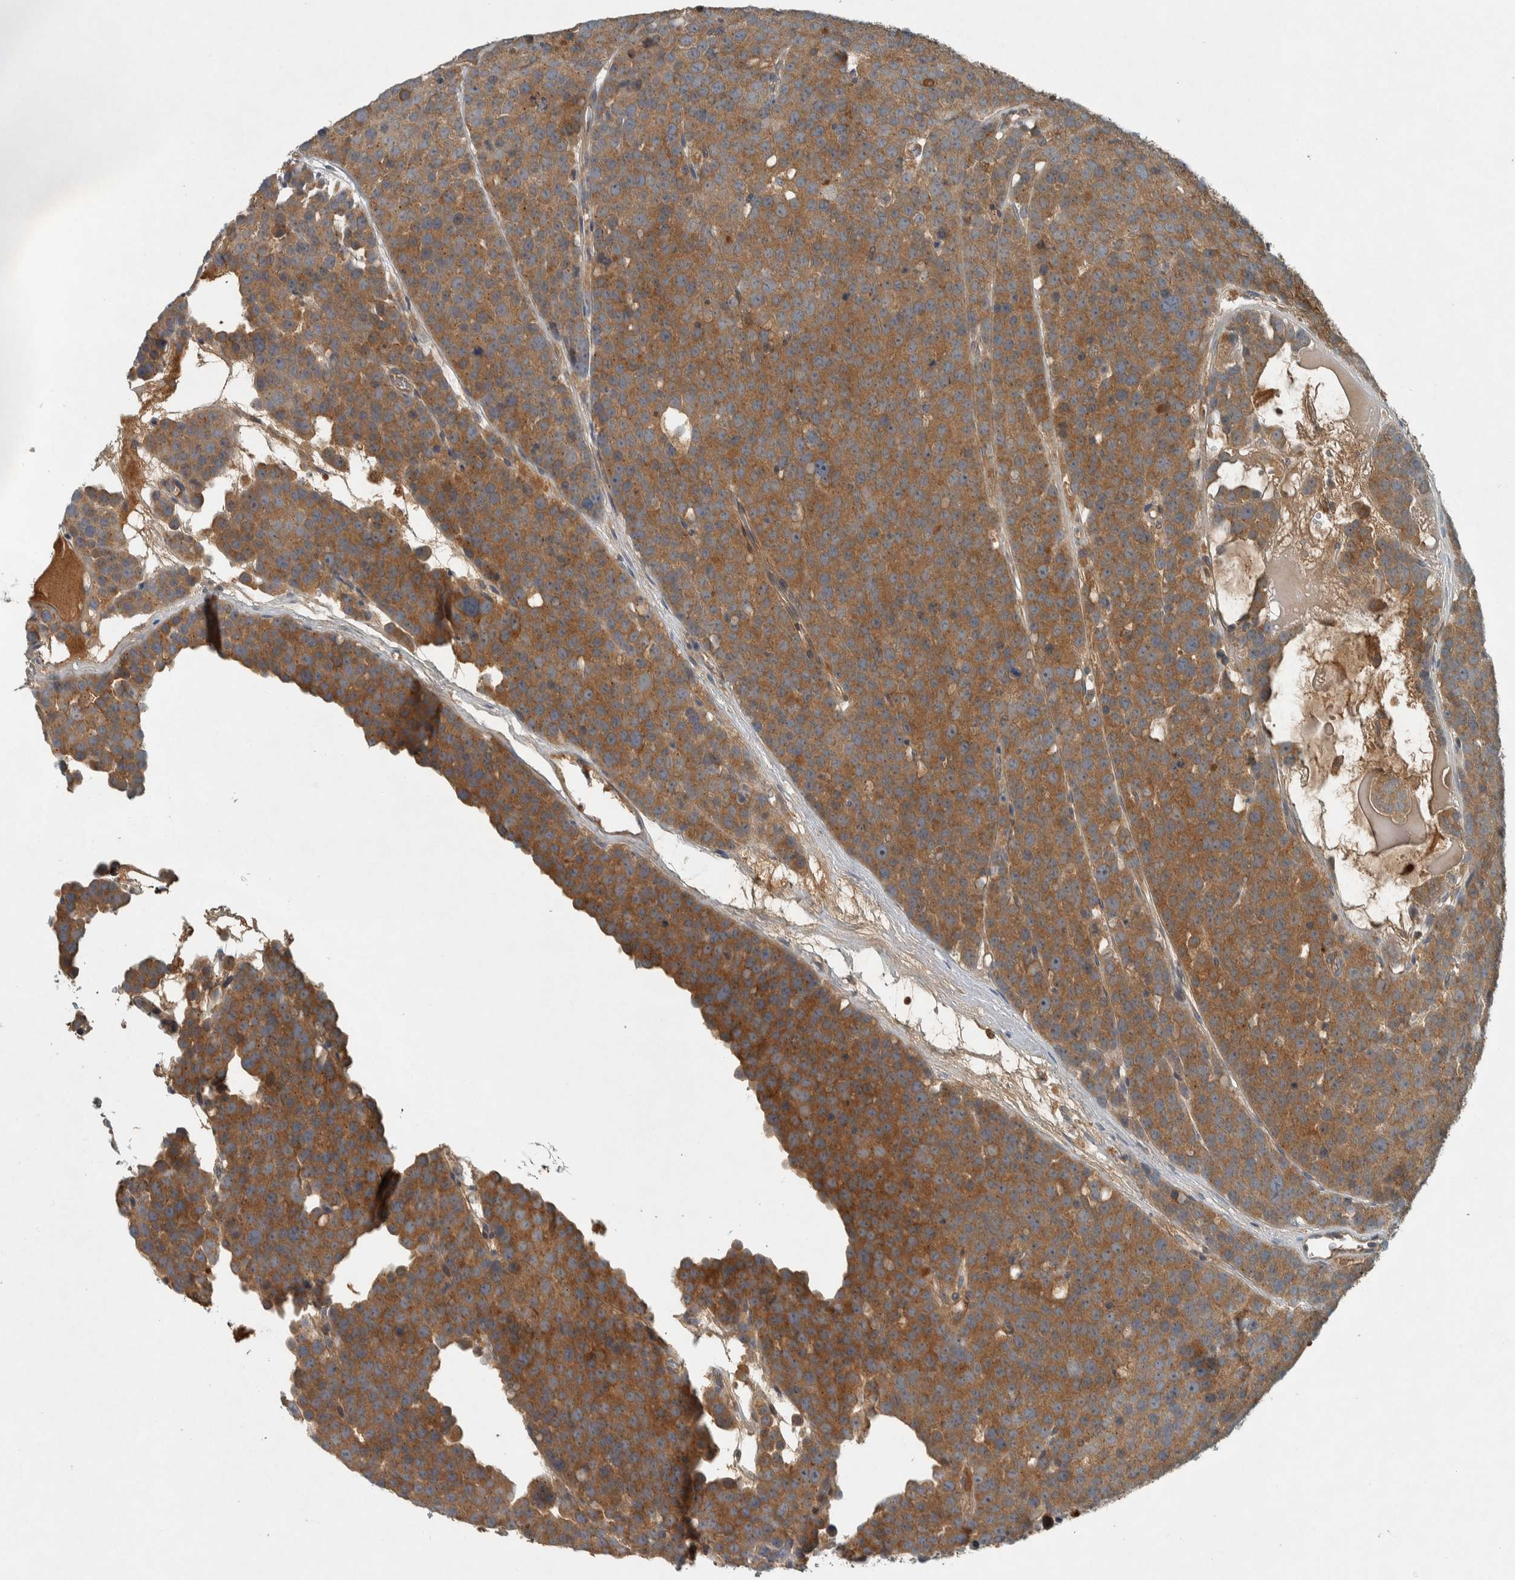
{"staining": {"intensity": "strong", "quantity": ">75%", "location": "cytoplasmic/membranous"}, "tissue": "testis cancer", "cell_type": "Tumor cells", "image_type": "cancer", "snomed": [{"axis": "morphology", "description": "Seminoma, NOS"}, {"axis": "topography", "description": "Testis"}], "caption": "Immunohistochemical staining of human testis cancer (seminoma) shows high levels of strong cytoplasmic/membranous positivity in about >75% of tumor cells. The protein of interest is stained brown, and the nuclei are stained in blue (DAB IHC with brightfield microscopy, high magnification).", "gene": "CLCN2", "patient": {"sex": "male", "age": 71}}